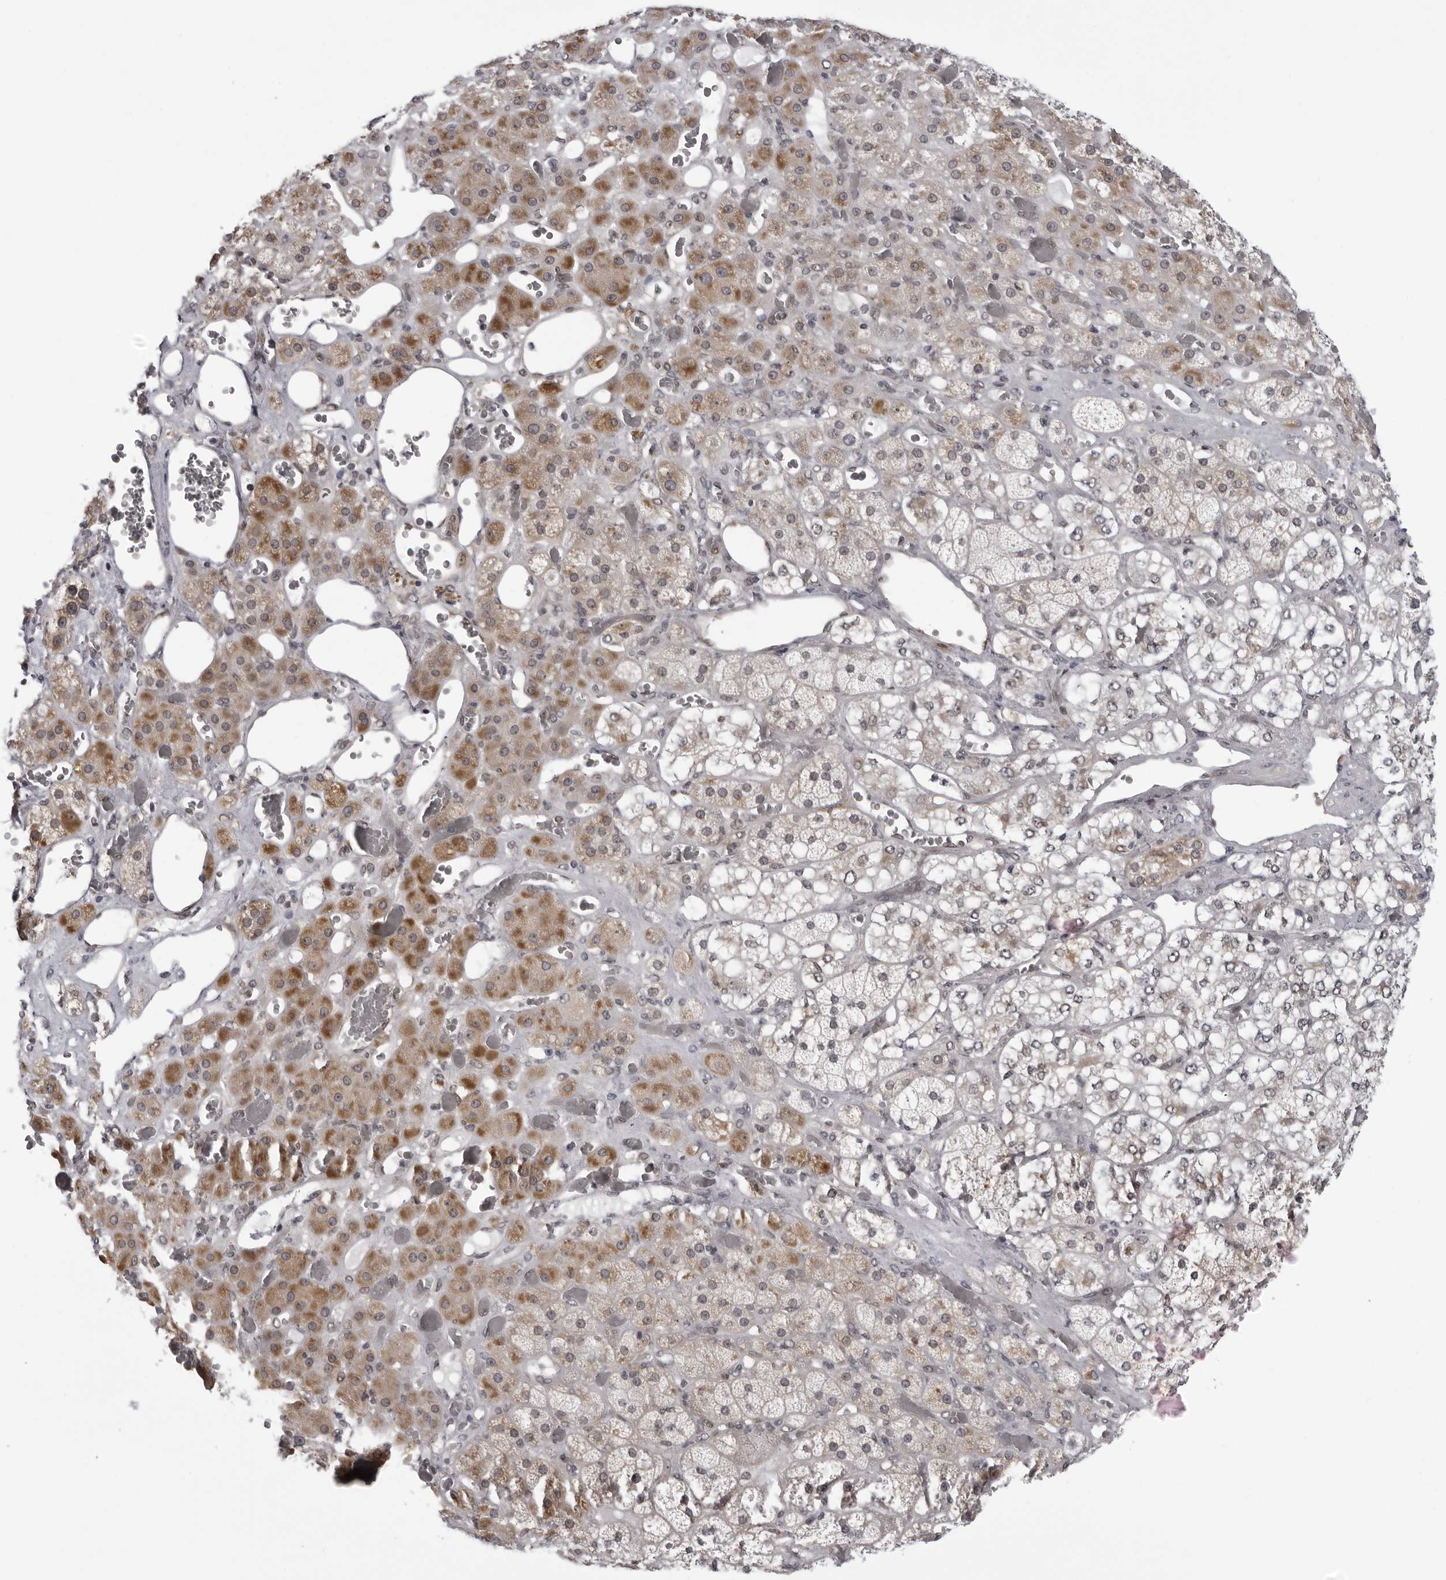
{"staining": {"intensity": "moderate", "quantity": "25%-75%", "location": "cytoplasmic/membranous"}, "tissue": "adrenal gland", "cell_type": "Glandular cells", "image_type": "normal", "snomed": [{"axis": "morphology", "description": "Normal tissue, NOS"}, {"axis": "topography", "description": "Adrenal gland"}], "caption": "Immunohistochemical staining of unremarkable human adrenal gland shows medium levels of moderate cytoplasmic/membranous positivity in approximately 25%-75% of glandular cells.", "gene": "MAPK12", "patient": {"sex": "male", "age": 57}}